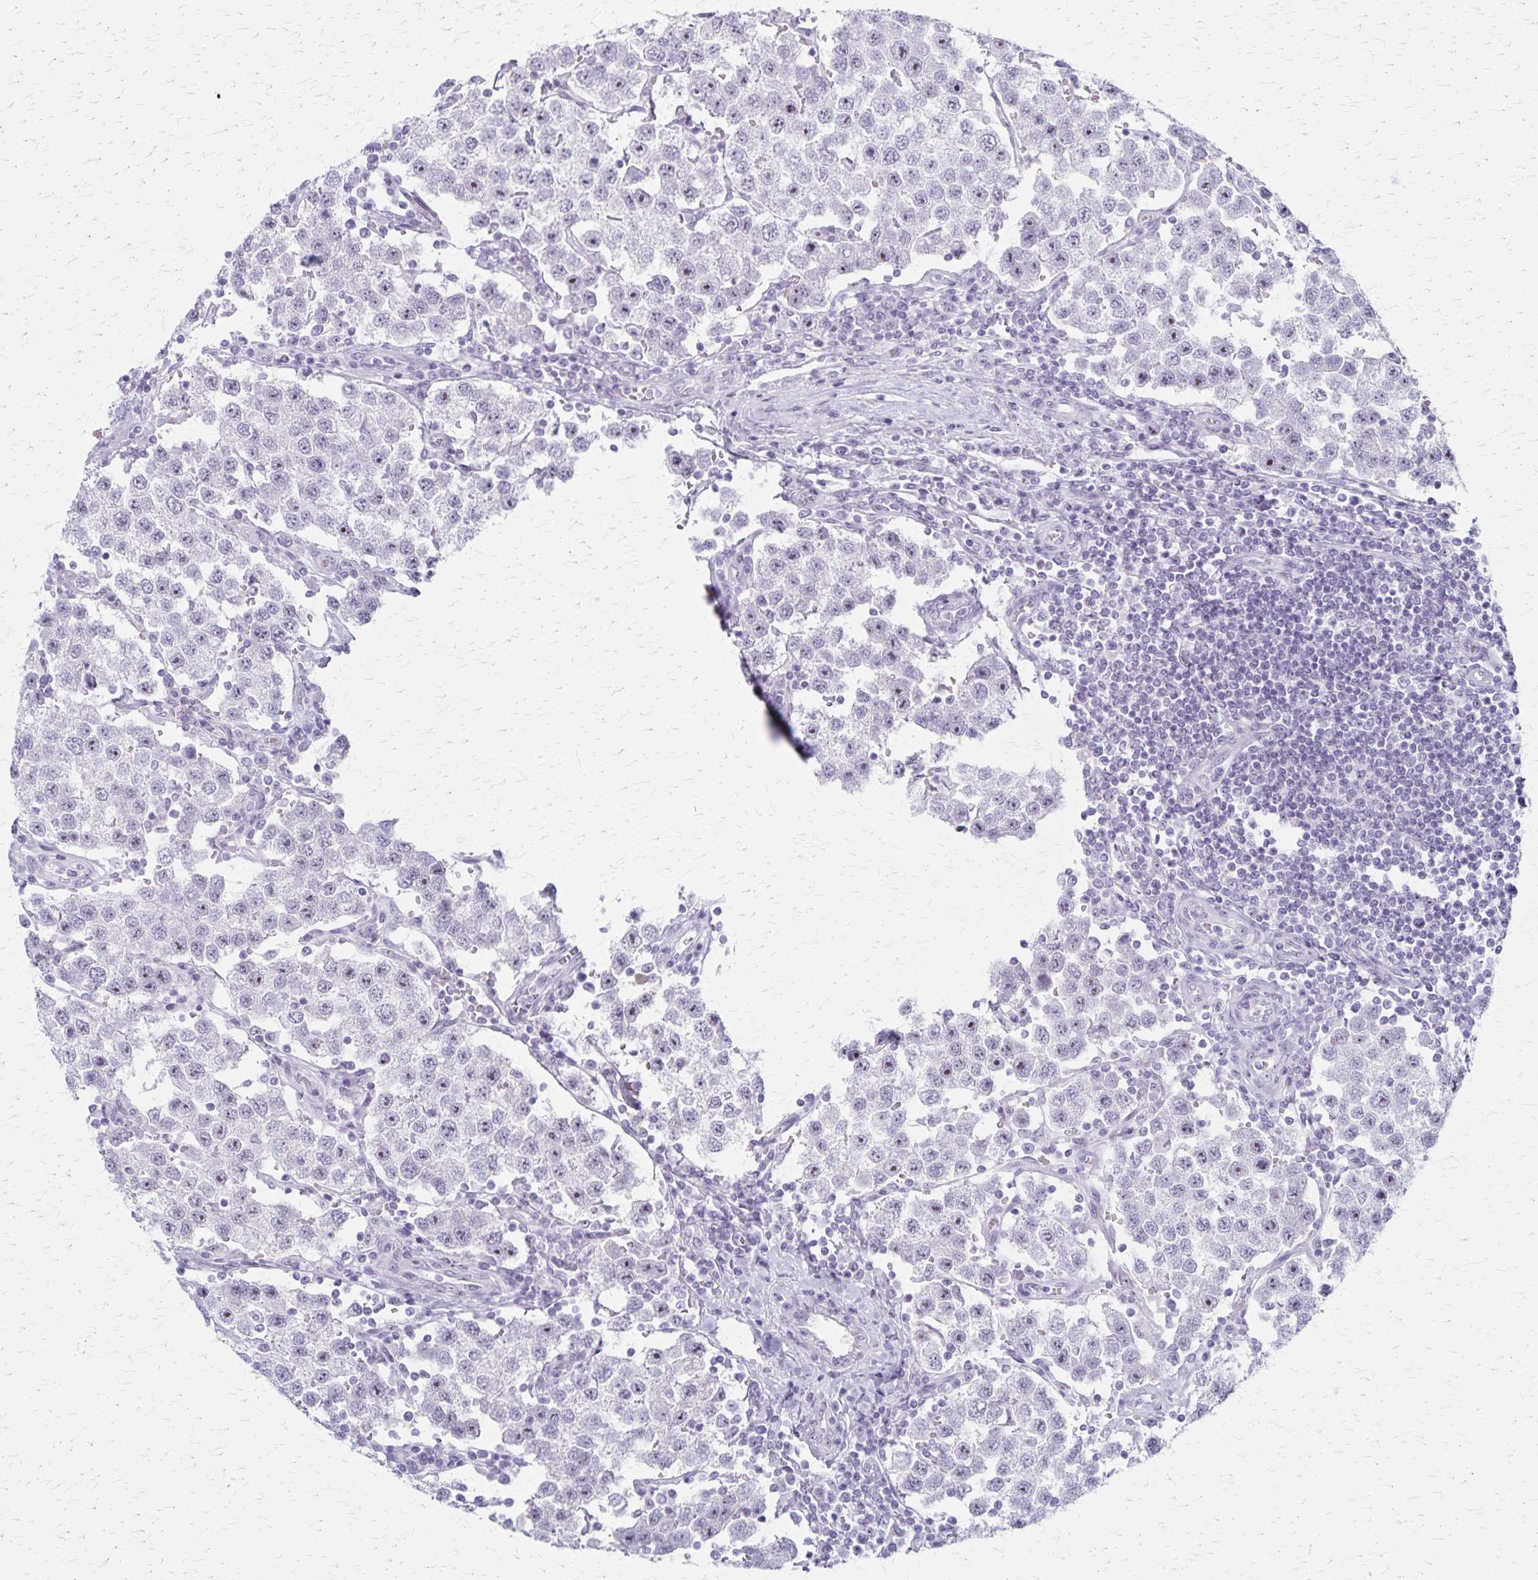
{"staining": {"intensity": "weak", "quantity": "<25%", "location": "nuclear"}, "tissue": "testis cancer", "cell_type": "Tumor cells", "image_type": "cancer", "snomed": [{"axis": "morphology", "description": "Seminoma, NOS"}, {"axis": "topography", "description": "Testis"}], "caption": "Human seminoma (testis) stained for a protein using IHC displays no expression in tumor cells.", "gene": "DLK2", "patient": {"sex": "male", "age": 37}}